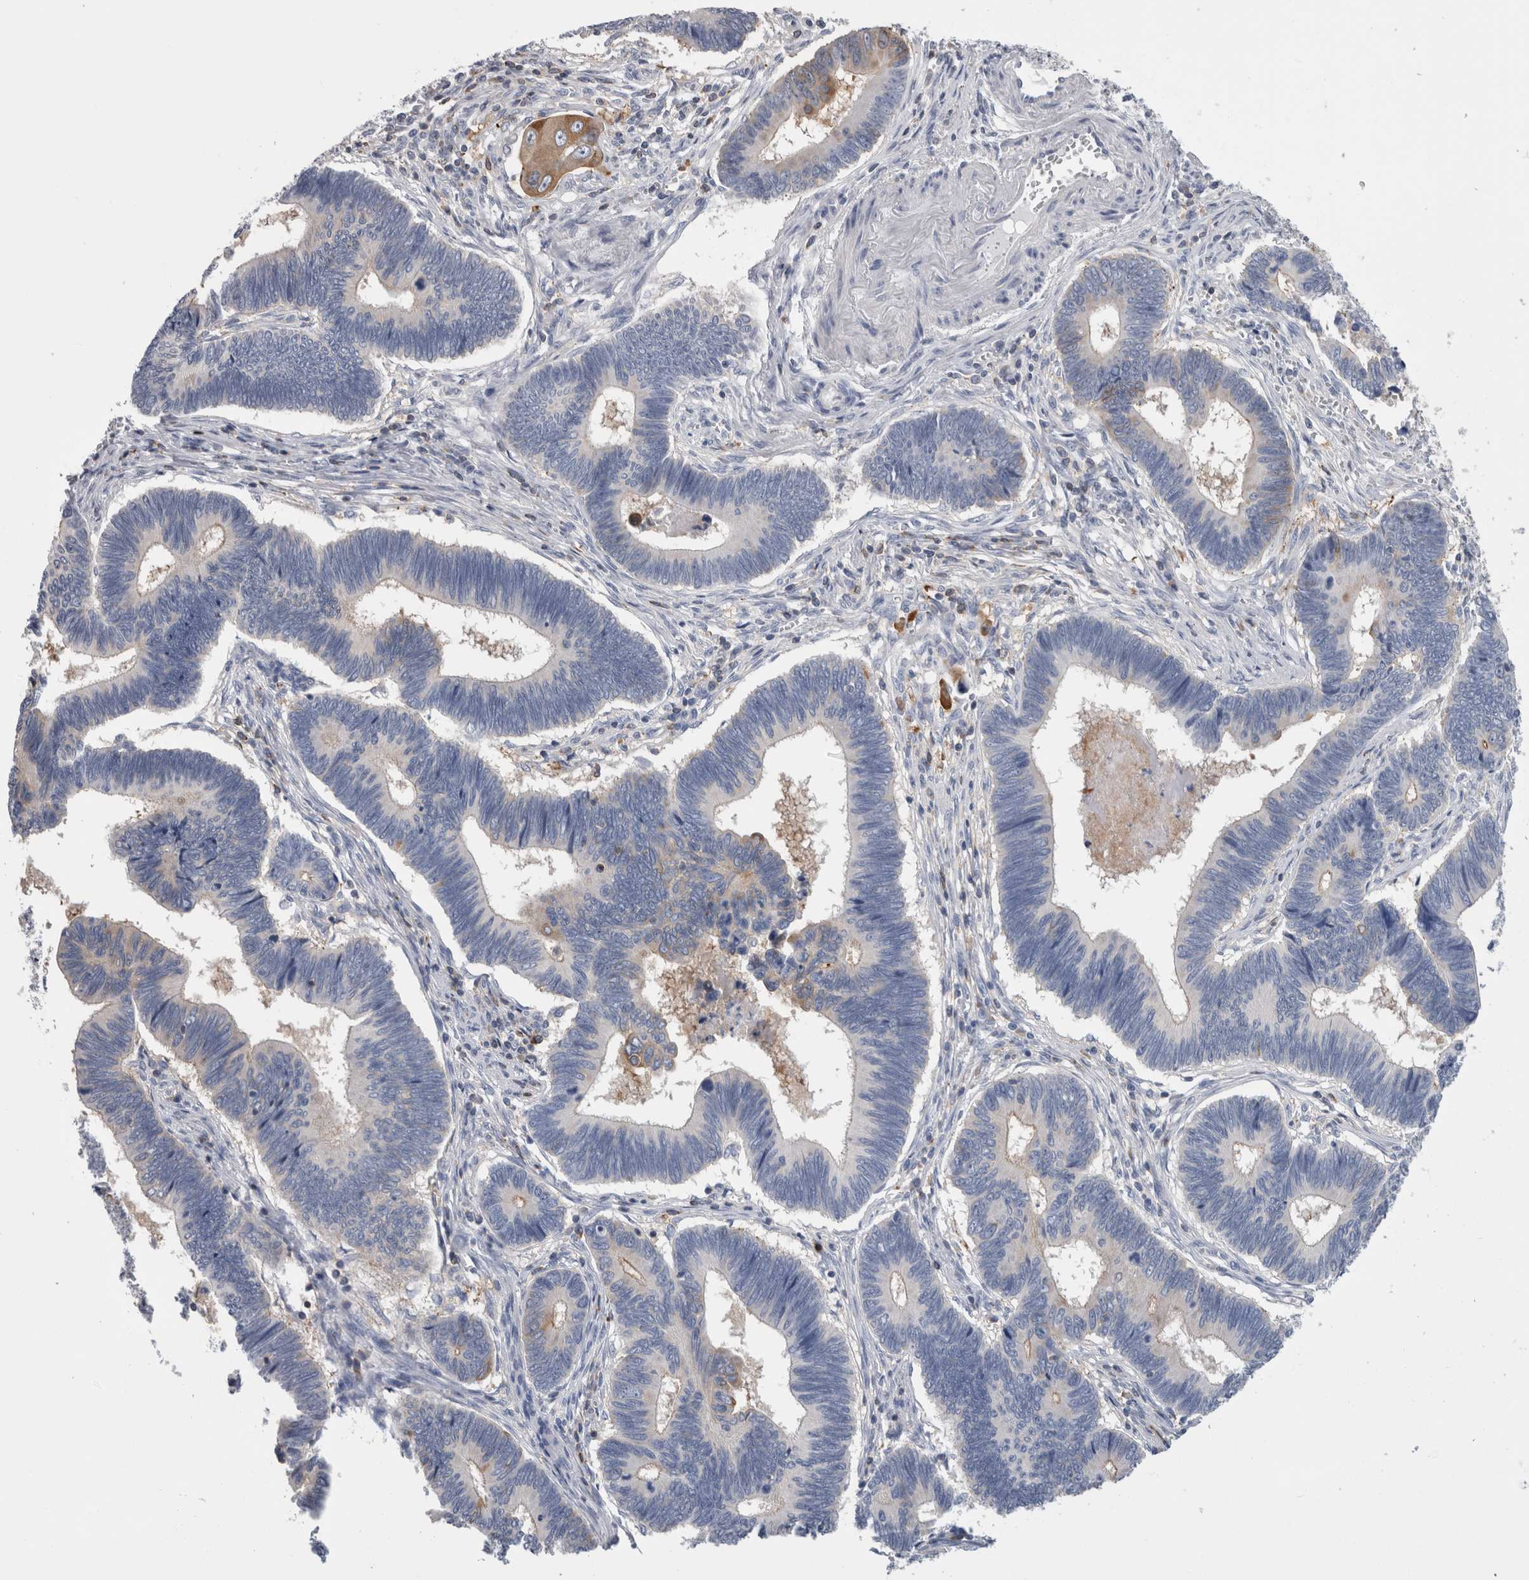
{"staining": {"intensity": "negative", "quantity": "none", "location": "none"}, "tissue": "pancreatic cancer", "cell_type": "Tumor cells", "image_type": "cancer", "snomed": [{"axis": "morphology", "description": "Adenocarcinoma, NOS"}, {"axis": "topography", "description": "Pancreas"}], "caption": "Photomicrograph shows no protein positivity in tumor cells of pancreatic cancer tissue. Nuclei are stained in blue.", "gene": "DCTN6", "patient": {"sex": "female", "age": 70}}